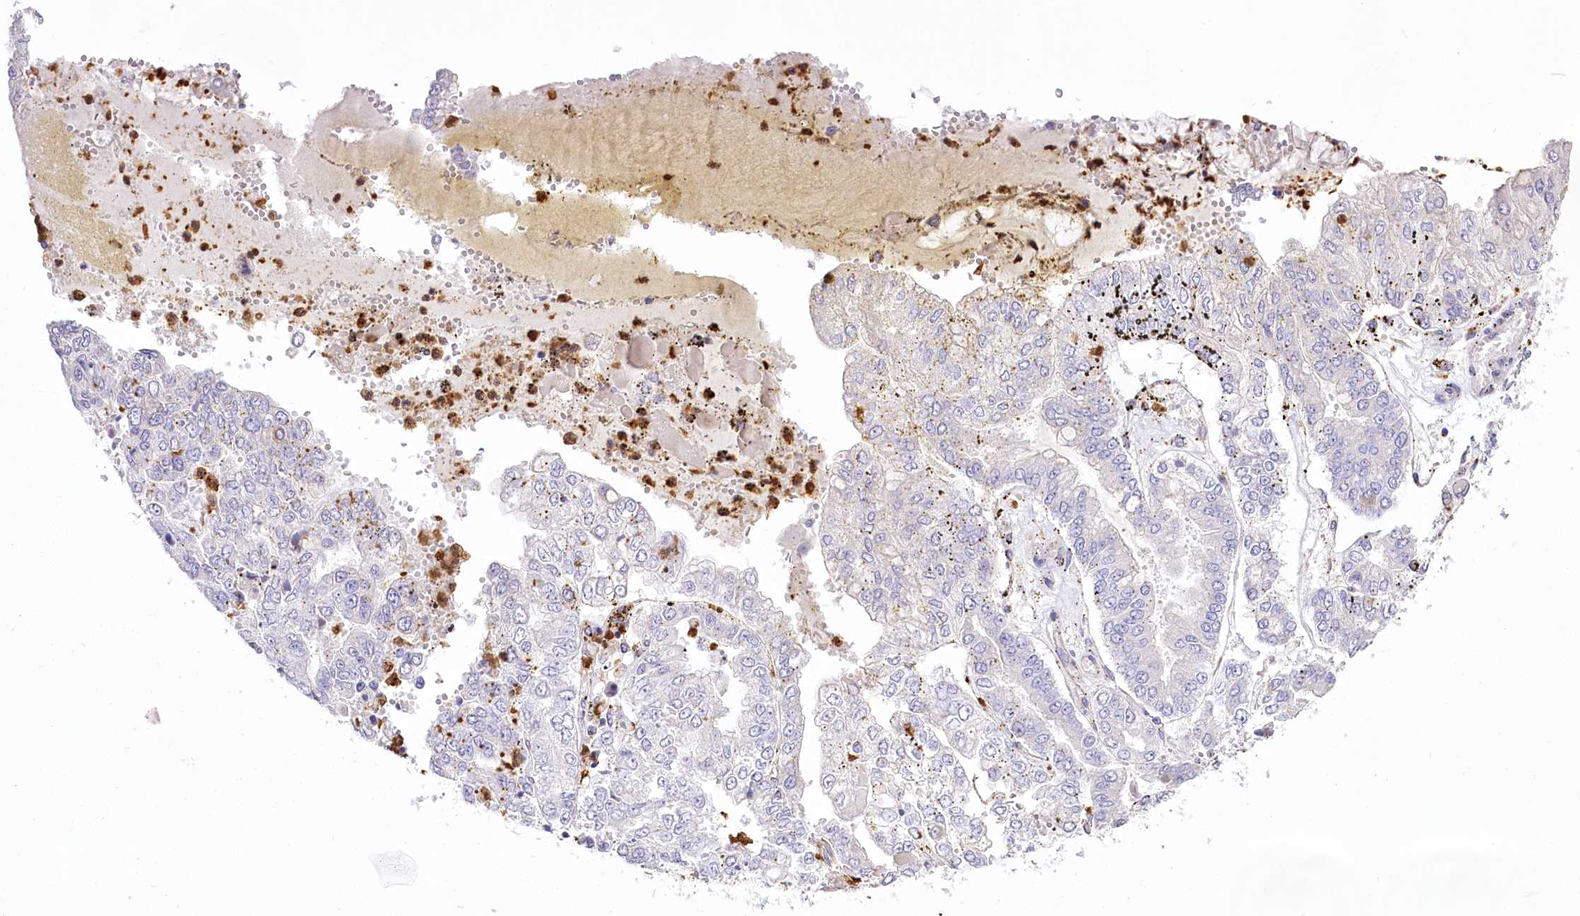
{"staining": {"intensity": "negative", "quantity": "none", "location": "none"}, "tissue": "stomach cancer", "cell_type": "Tumor cells", "image_type": "cancer", "snomed": [{"axis": "morphology", "description": "Adenocarcinoma, NOS"}, {"axis": "topography", "description": "Stomach"}], "caption": "DAB immunohistochemical staining of human stomach cancer exhibits no significant expression in tumor cells.", "gene": "DPYD", "patient": {"sex": "male", "age": 76}}